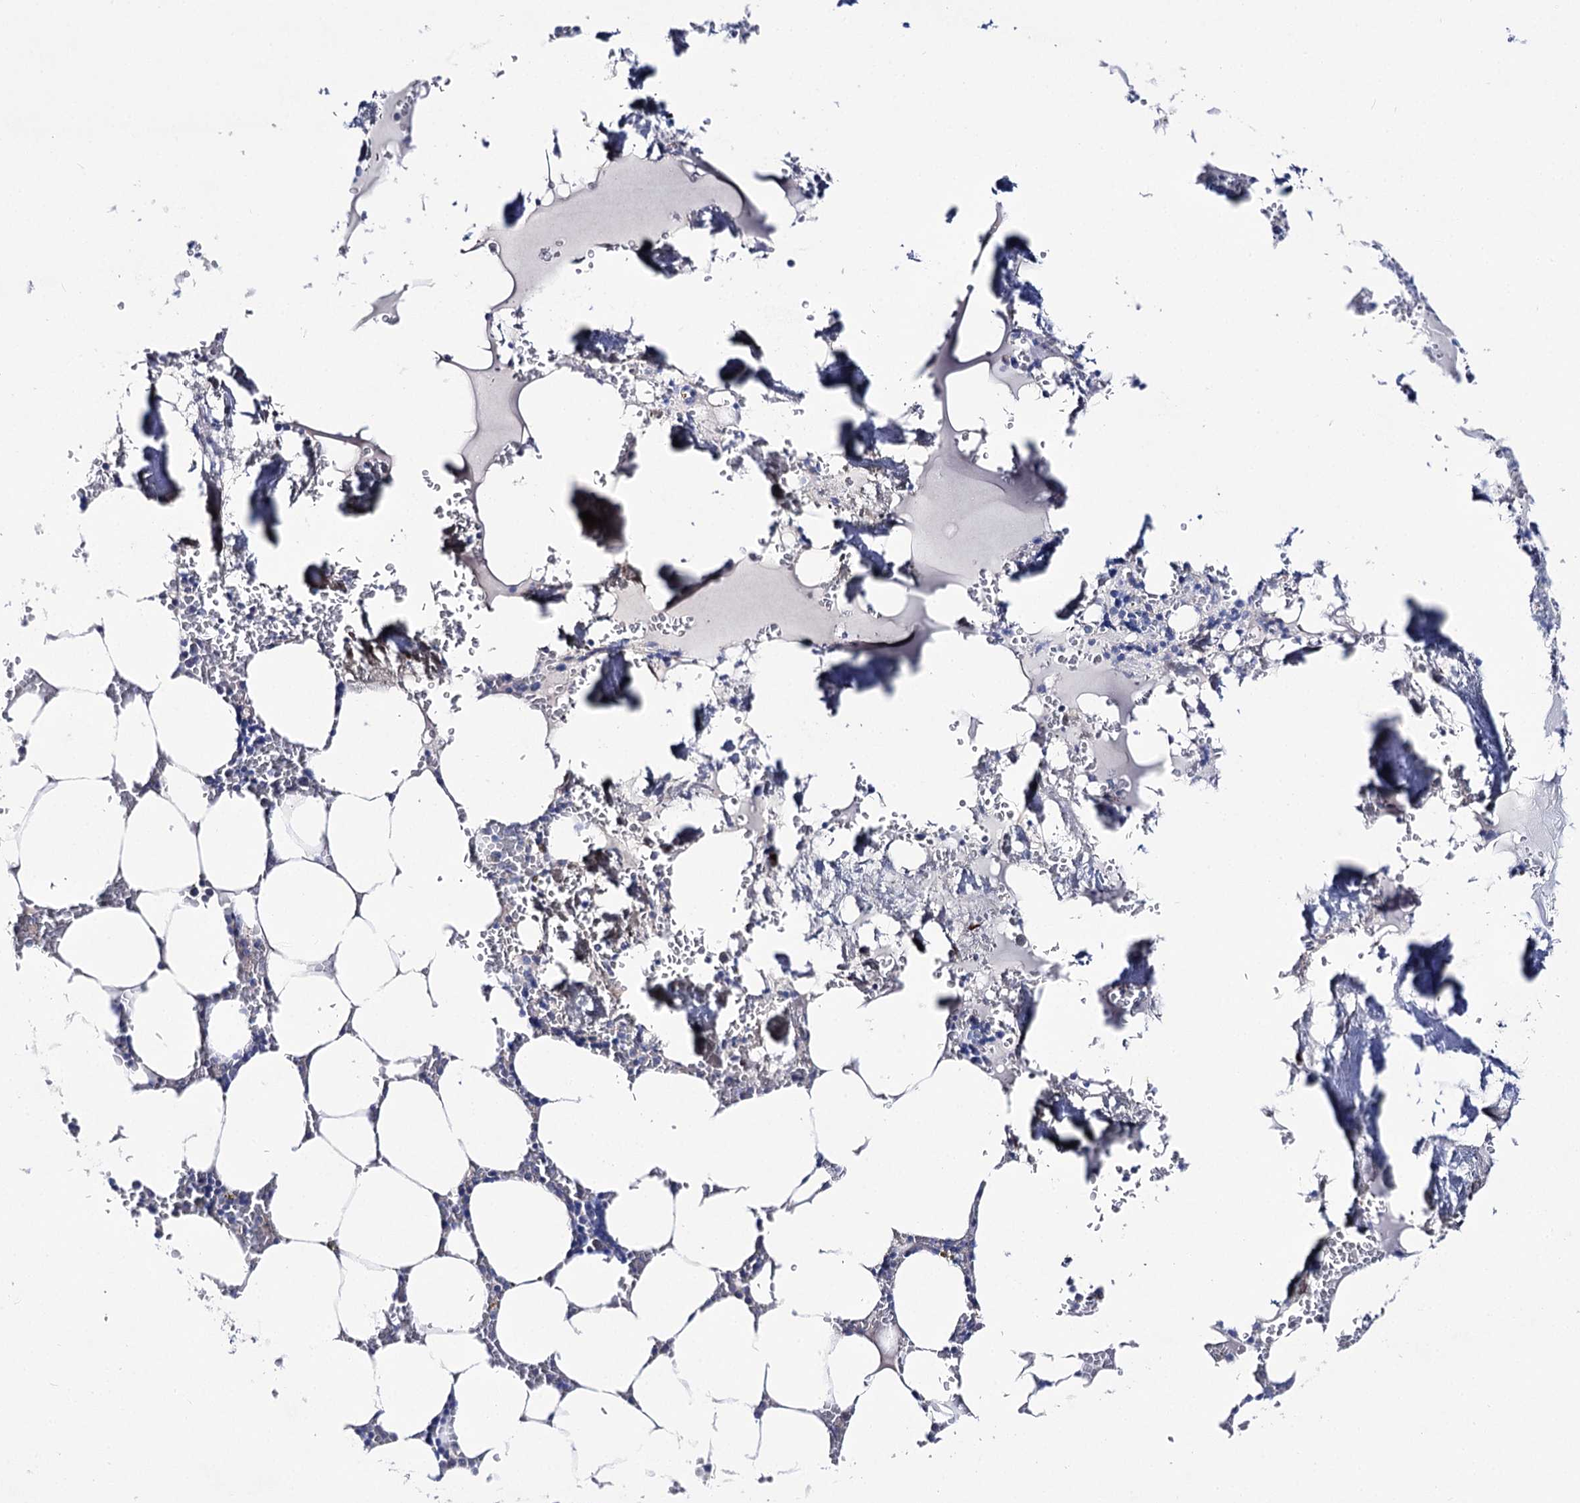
{"staining": {"intensity": "negative", "quantity": "none", "location": "none"}, "tissue": "bone marrow", "cell_type": "Hematopoietic cells", "image_type": "normal", "snomed": [{"axis": "morphology", "description": "Normal tissue, NOS"}, {"axis": "topography", "description": "Bone marrow"}], "caption": "This is an IHC micrograph of normal human bone marrow. There is no expression in hematopoietic cells.", "gene": "NRAP", "patient": {"sex": "male", "age": 70}}